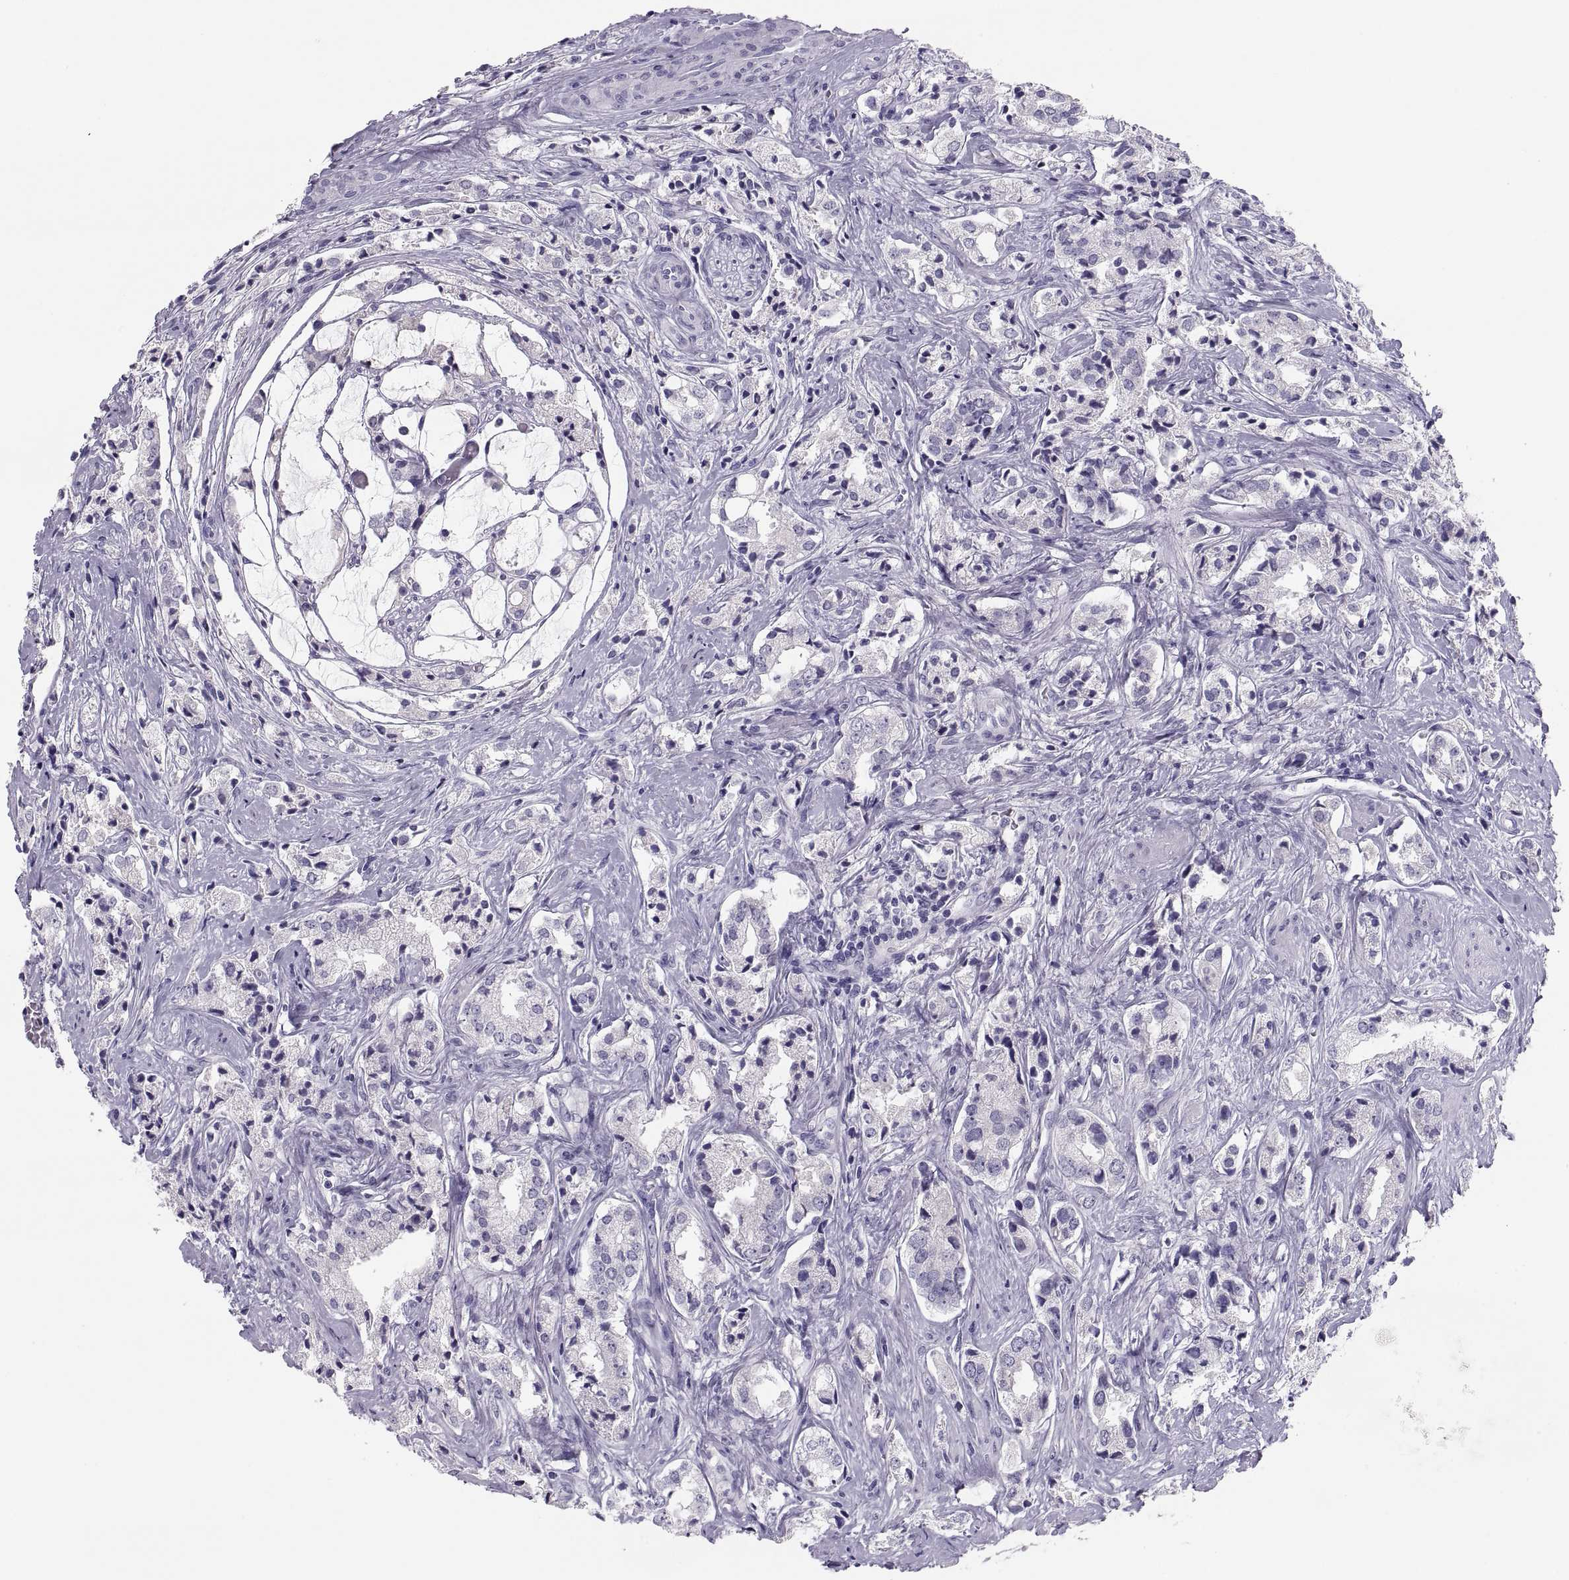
{"staining": {"intensity": "negative", "quantity": "none", "location": "none"}, "tissue": "prostate cancer", "cell_type": "Tumor cells", "image_type": "cancer", "snomed": [{"axis": "morphology", "description": "Adenocarcinoma, NOS"}, {"axis": "topography", "description": "Prostate"}], "caption": "Immunohistochemistry (IHC) image of neoplastic tissue: prostate cancer (adenocarcinoma) stained with DAB (3,3'-diaminobenzidine) exhibits no significant protein positivity in tumor cells.", "gene": "MAGEB2", "patient": {"sex": "male", "age": 66}}